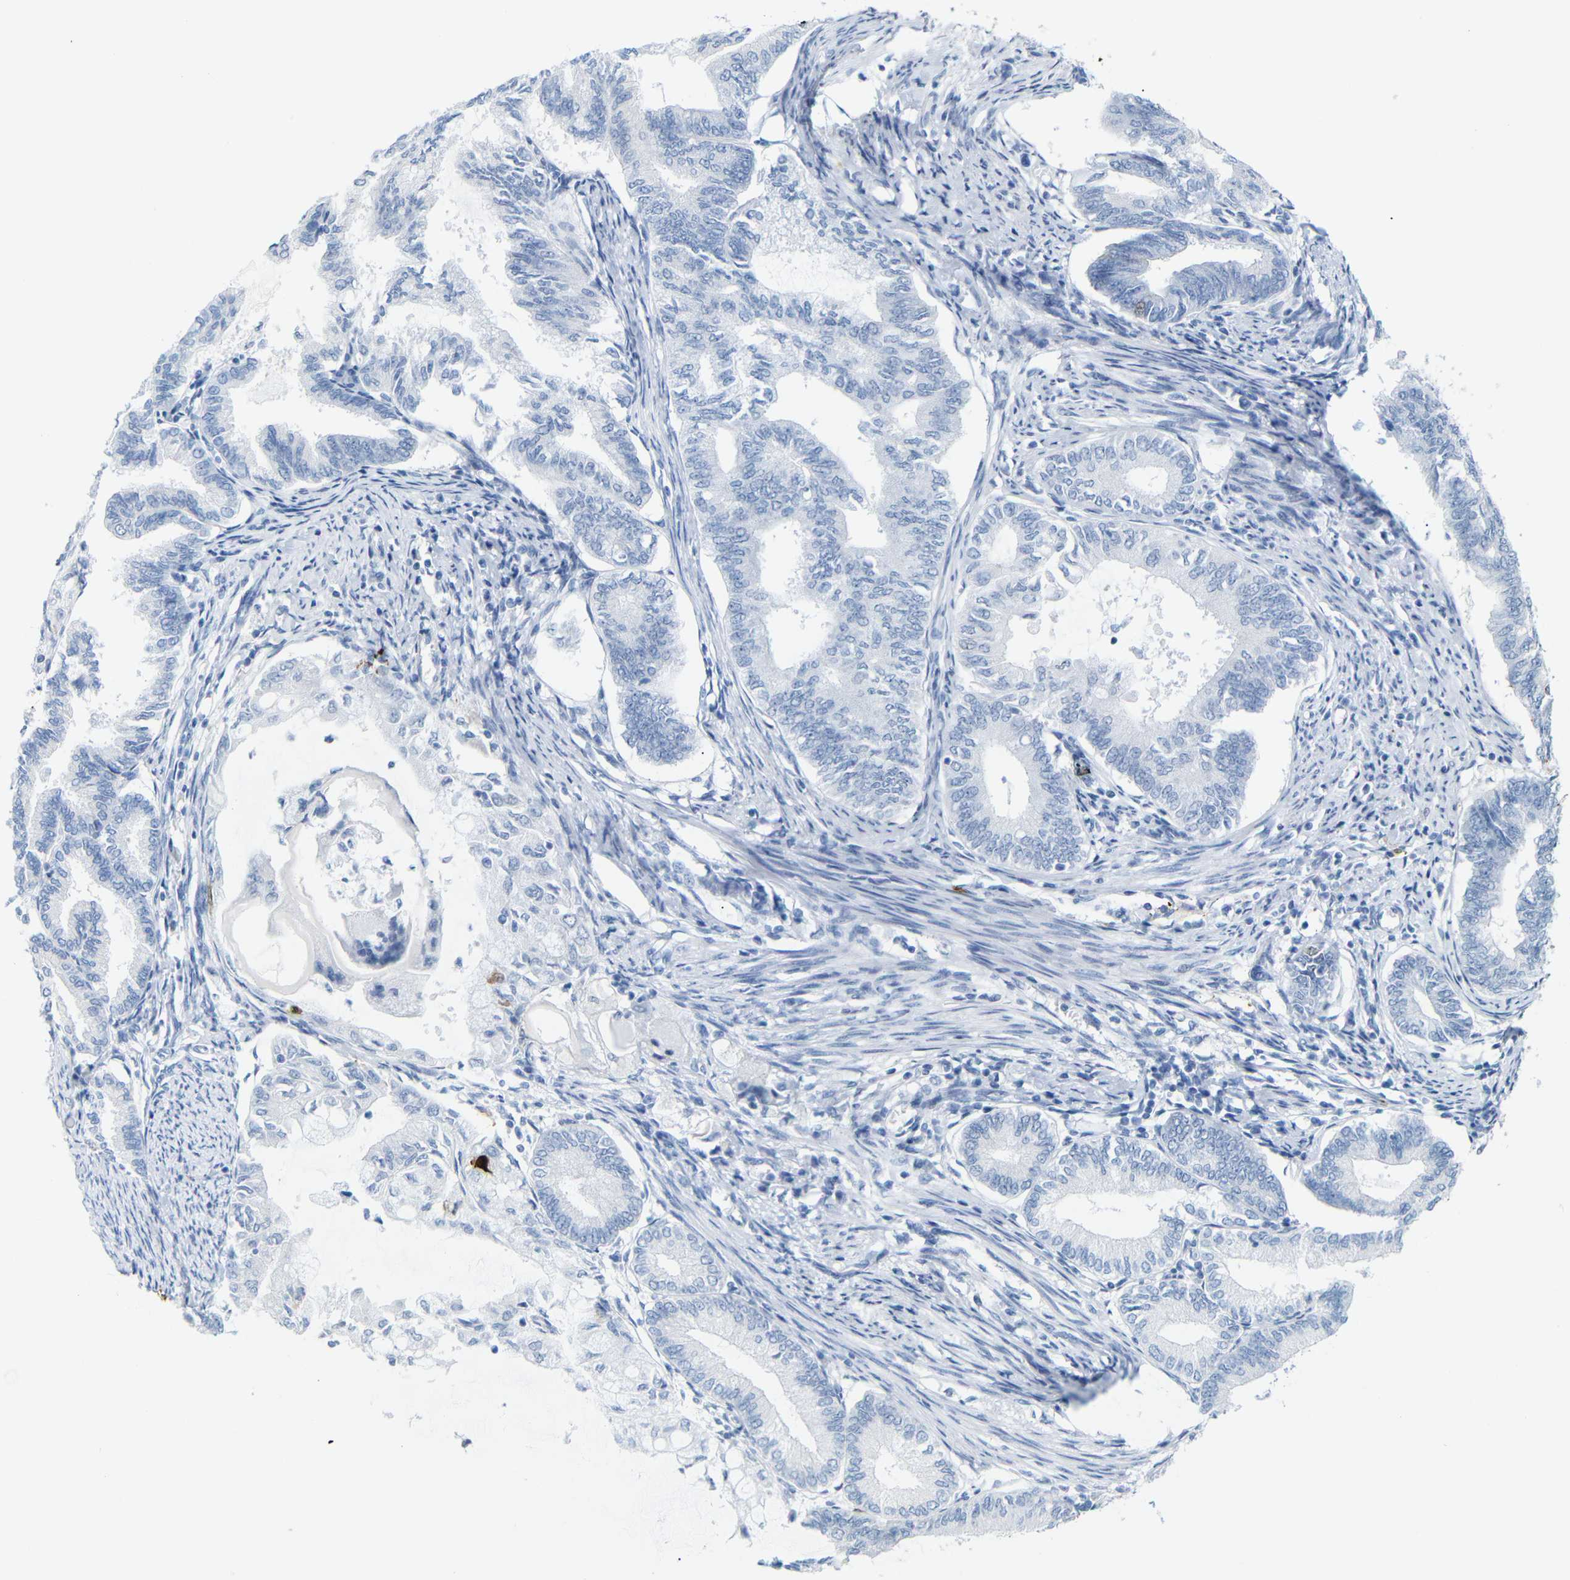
{"staining": {"intensity": "negative", "quantity": "none", "location": "none"}, "tissue": "endometrial cancer", "cell_type": "Tumor cells", "image_type": "cancer", "snomed": [{"axis": "morphology", "description": "Adenocarcinoma, NOS"}, {"axis": "topography", "description": "Endometrium"}], "caption": "Human adenocarcinoma (endometrial) stained for a protein using immunohistochemistry displays no staining in tumor cells.", "gene": "MT1A", "patient": {"sex": "female", "age": 86}}